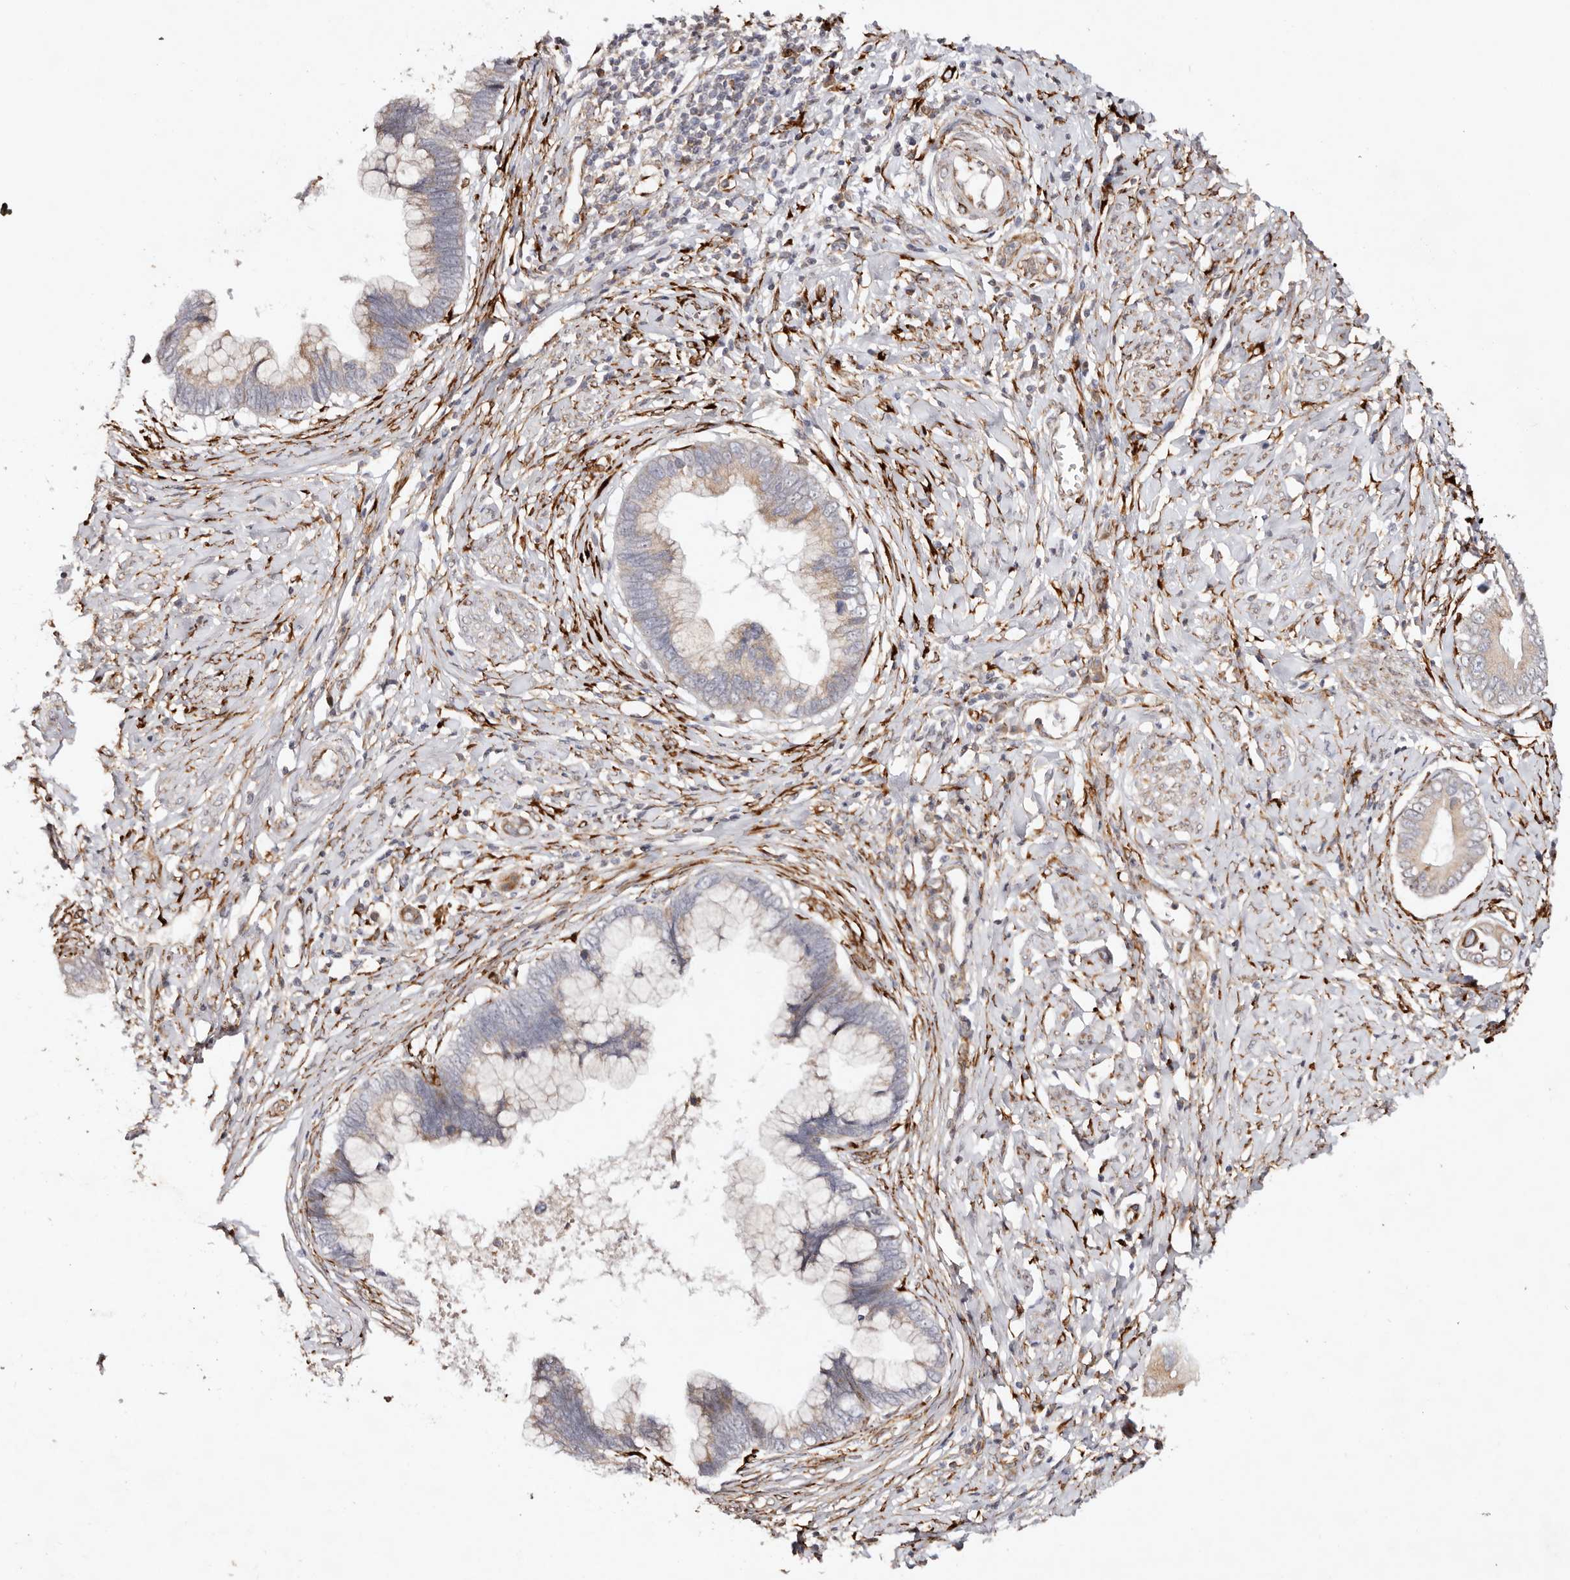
{"staining": {"intensity": "moderate", "quantity": "<25%", "location": "cytoplasmic/membranous"}, "tissue": "cervical cancer", "cell_type": "Tumor cells", "image_type": "cancer", "snomed": [{"axis": "morphology", "description": "Adenocarcinoma, NOS"}, {"axis": "topography", "description": "Cervix"}], "caption": "A histopathology image showing moderate cytoplasmic/membranous staining in approximately <25% of tumor cells in cervical adenocarcinoma, as visualized by brown immunohistochemical staining.", "gene": "SERPINH1", "patient": {"sex": "female", "age": 44}}